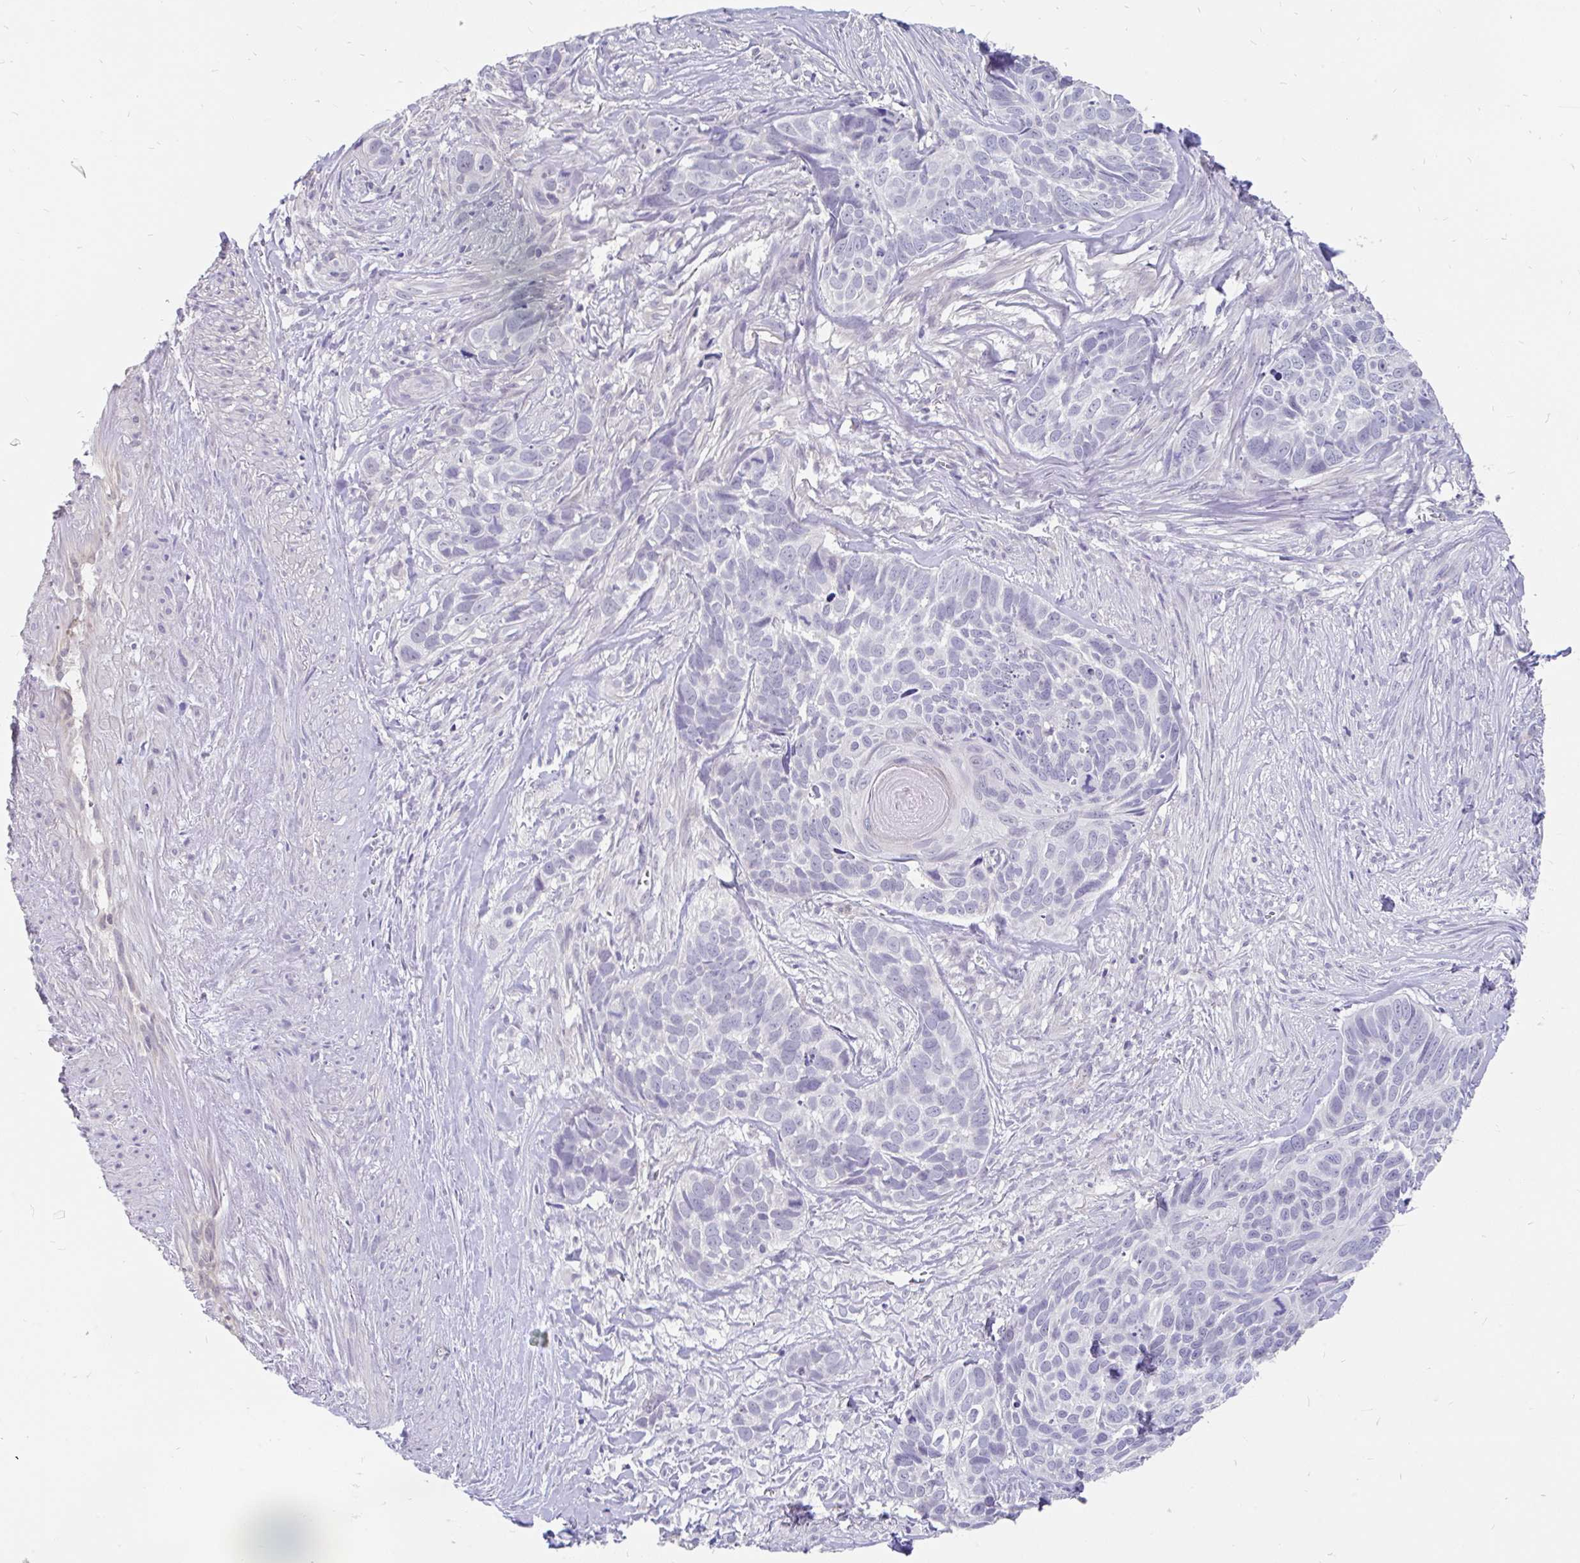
{"staining": {"intensity": "negative", "quantity": "none", "location": "none"}, "tissue": "skin cancer", "cell_type": "Tumor cells", "image_type": "cancer", "snomed": [{"axis": "morphology", "description": "Basal cell carcinoma"}, {"axis": "topography", "description": "Skin"}], "caption": "Photomicrograph shows no significant protein expression in tumor cells of basal cell carcinoma (skin).", "gene": "INTS5", "patient": {"sex": "female", "age": 82}}